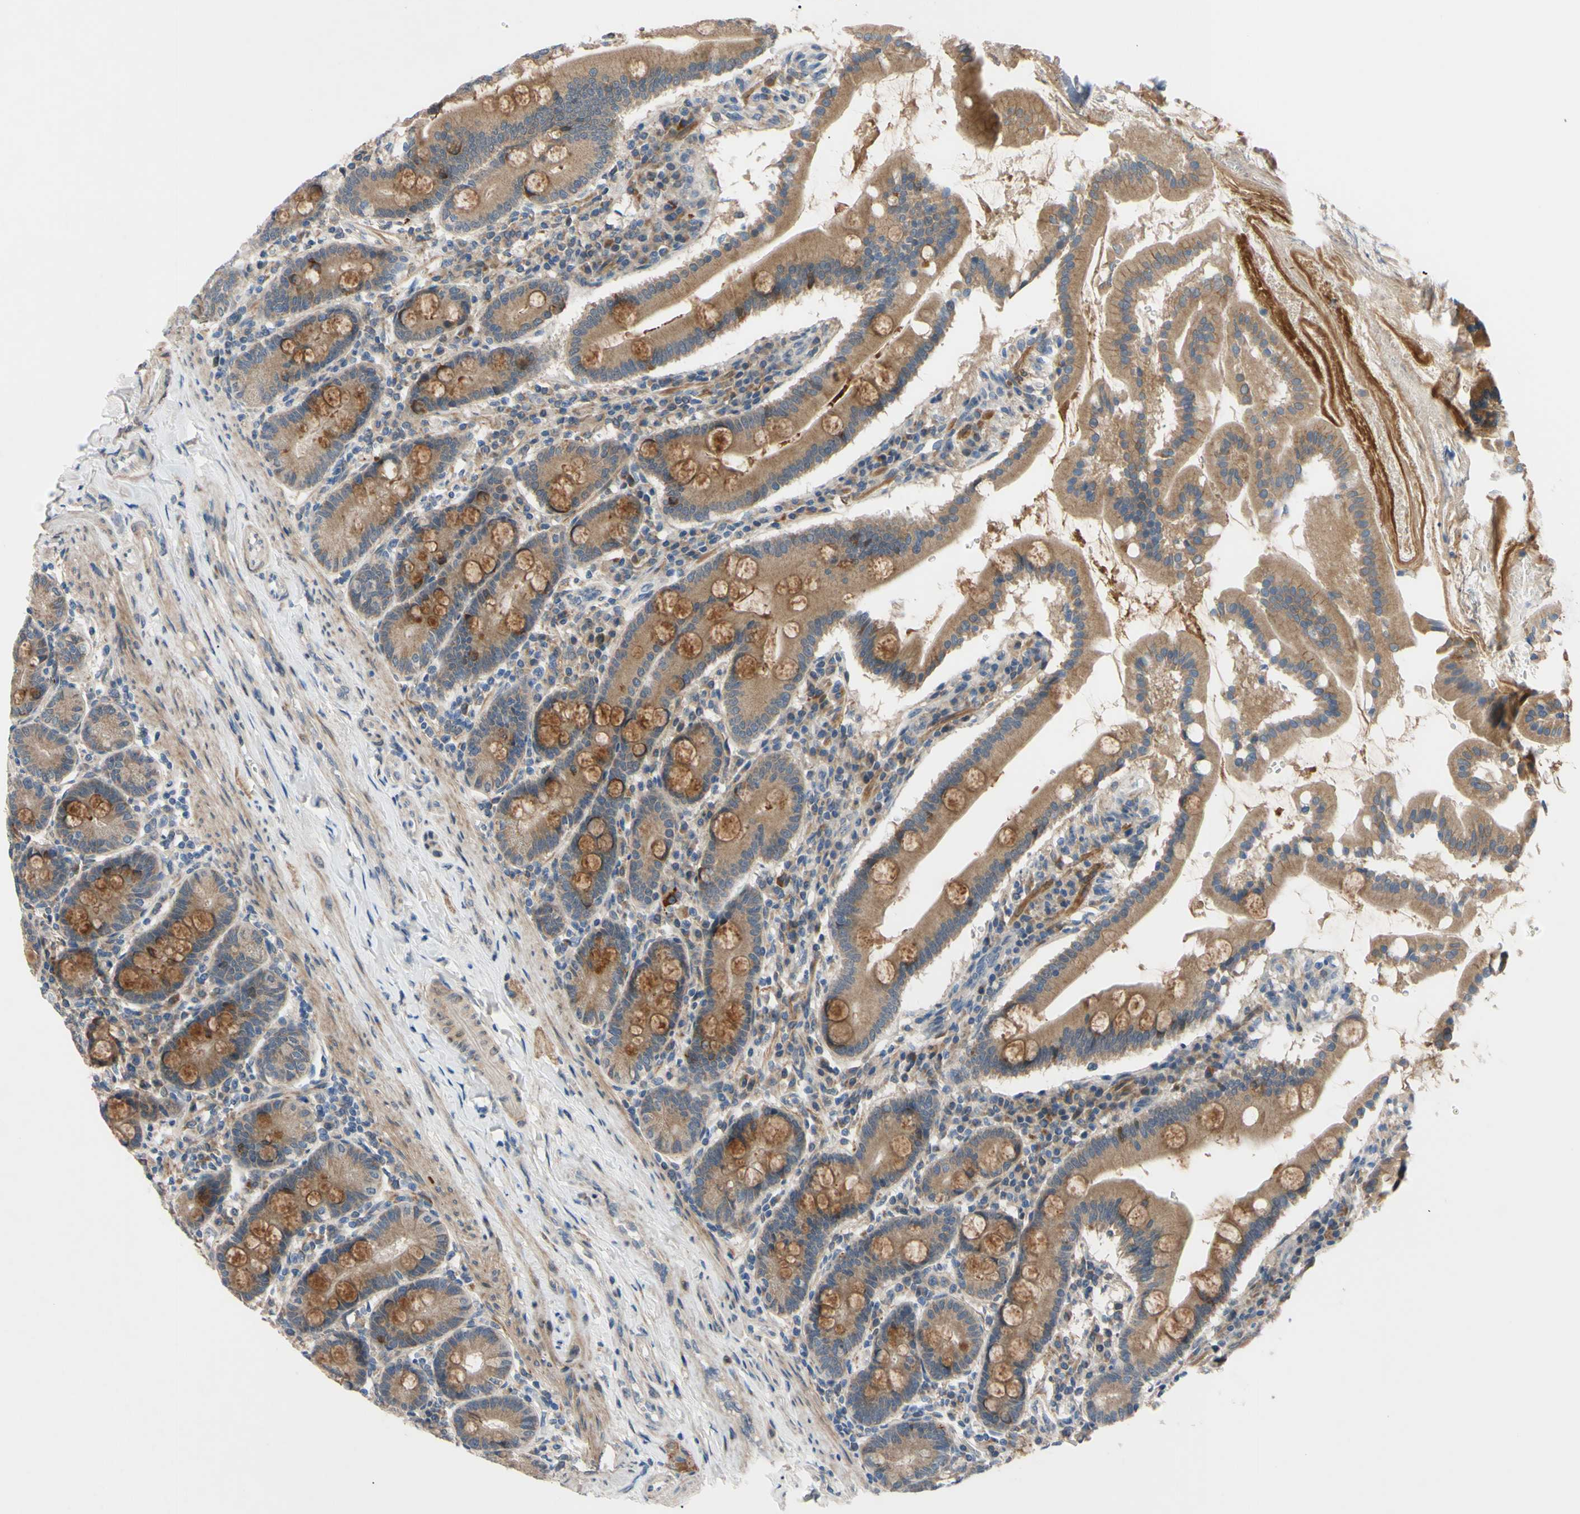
{"staining": {"intensity": "moderate", "quantity": ">75%", "location": "cytoplasmic/membranous"}, "tissue": "duodenum", "cell_type": "Glandular cells", "image_type": "normal", "snomed": [{"axis": "morphology", "description": "Normal tissue, NOS"}, {"axis": "topography", "description": "Duodenum"}], "caption": "The immunohistochemical stain shows moderate cytoplasmic/membranous positivity in glandular cells of benign duodenum. (IHC, brightfield microscopy, high magnification).", "gene": "SVIL", "patient": {"sex": "male", "age": 50}}